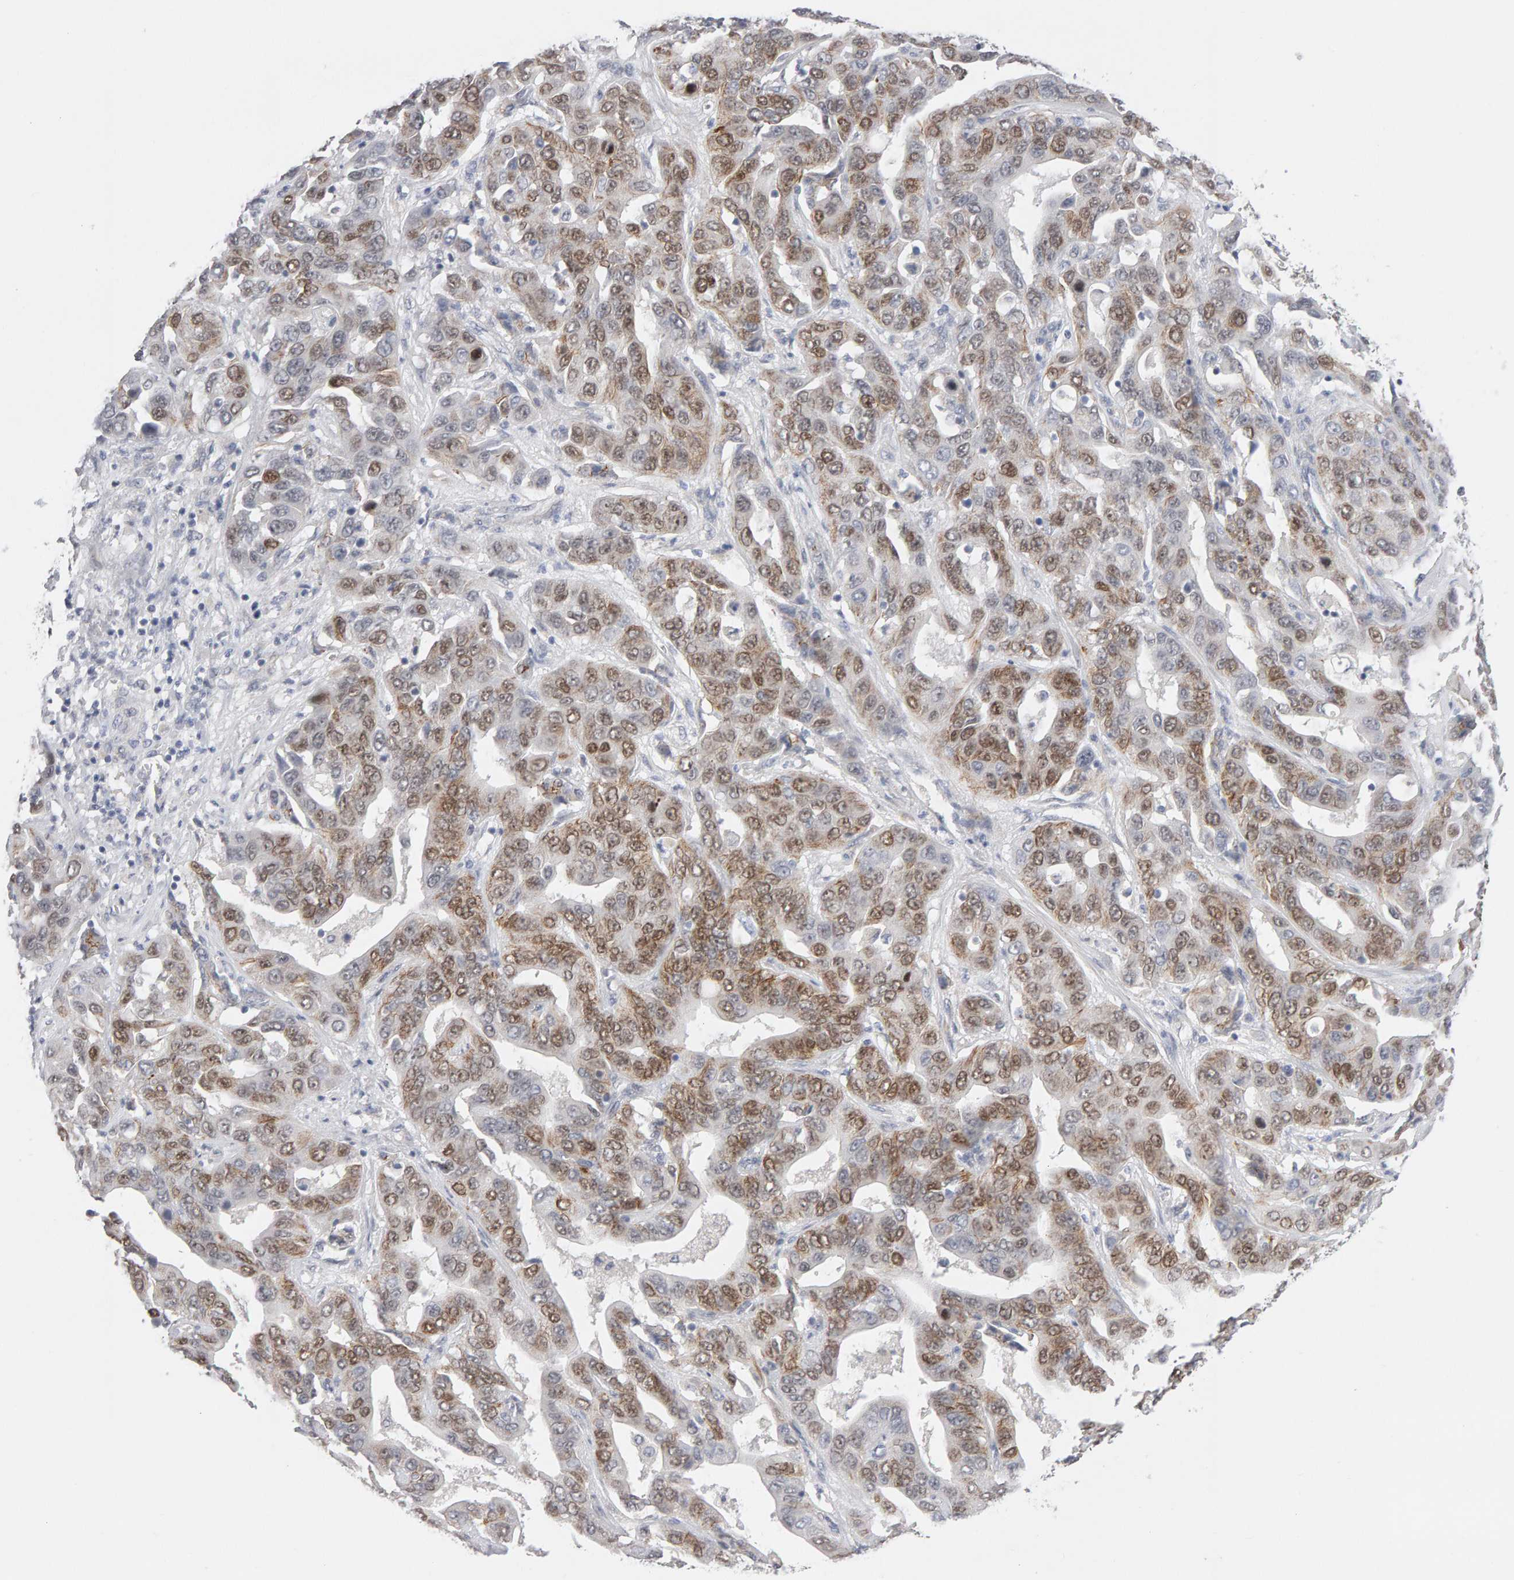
{"staining": {"intensity": "moderate", "quantity": ">75%", "location": "nuclear"}, "tissue": "liver cancer", "cell_type": "Tumor cells", "image_type": "cancer", "snomed": [{"axis": "morphology", "description": "Cholangiocarcinoma"}, {"axis": "topography", "description": "Liver"}], "caption": "A histopathology image showing moderate nuclear expression in about >75% of tumor cells in cholangiocarcinoma (liver), as visualized by brown immunohistochemical staining.", "gene": "HNF4A", "patient": {"sex": "female", "age": 52}}